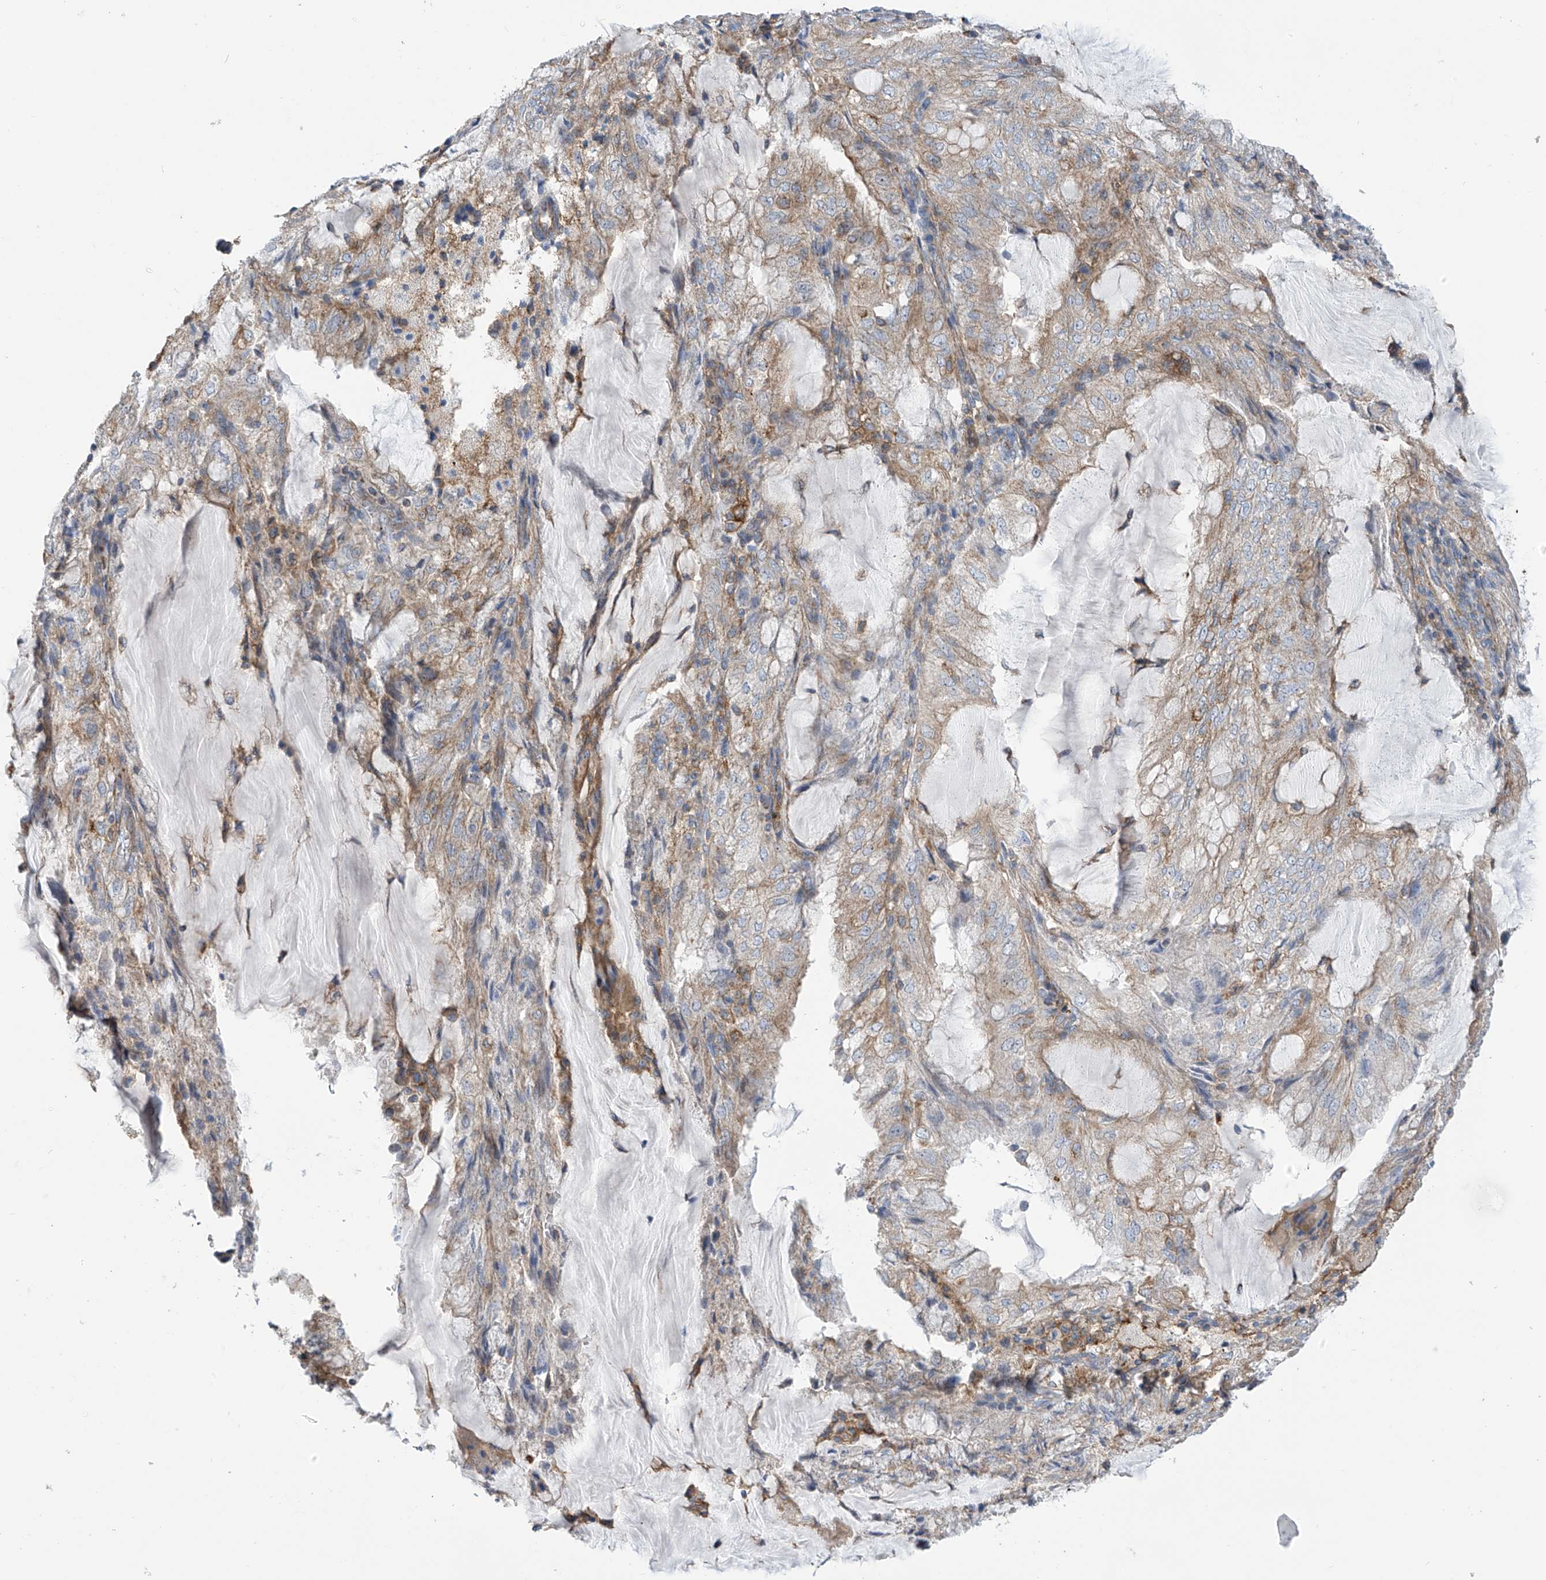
{"staining": {"intensity": "weak", "quantity": ">75%", "location": "cytoplasmic/membranous"}, "tissue": "endometrial cancer", "cell_type": "Tumor cells", "image_type": "cancer", "snomed": [{"axis": "morphology", "description": "Adenocarcinoma, NOS"}, {"axis": "topography", "description": "Endometrium"}], "caption": "An image showing weak cytoplasmic/membranous positivity in approximately >75% of tumor cells in adenocarcinoma (endometrial), as visualized by brown immunohistochemical staining.", "gene": "P2RX7", "patient": {"sex": "female", "age": 81}}